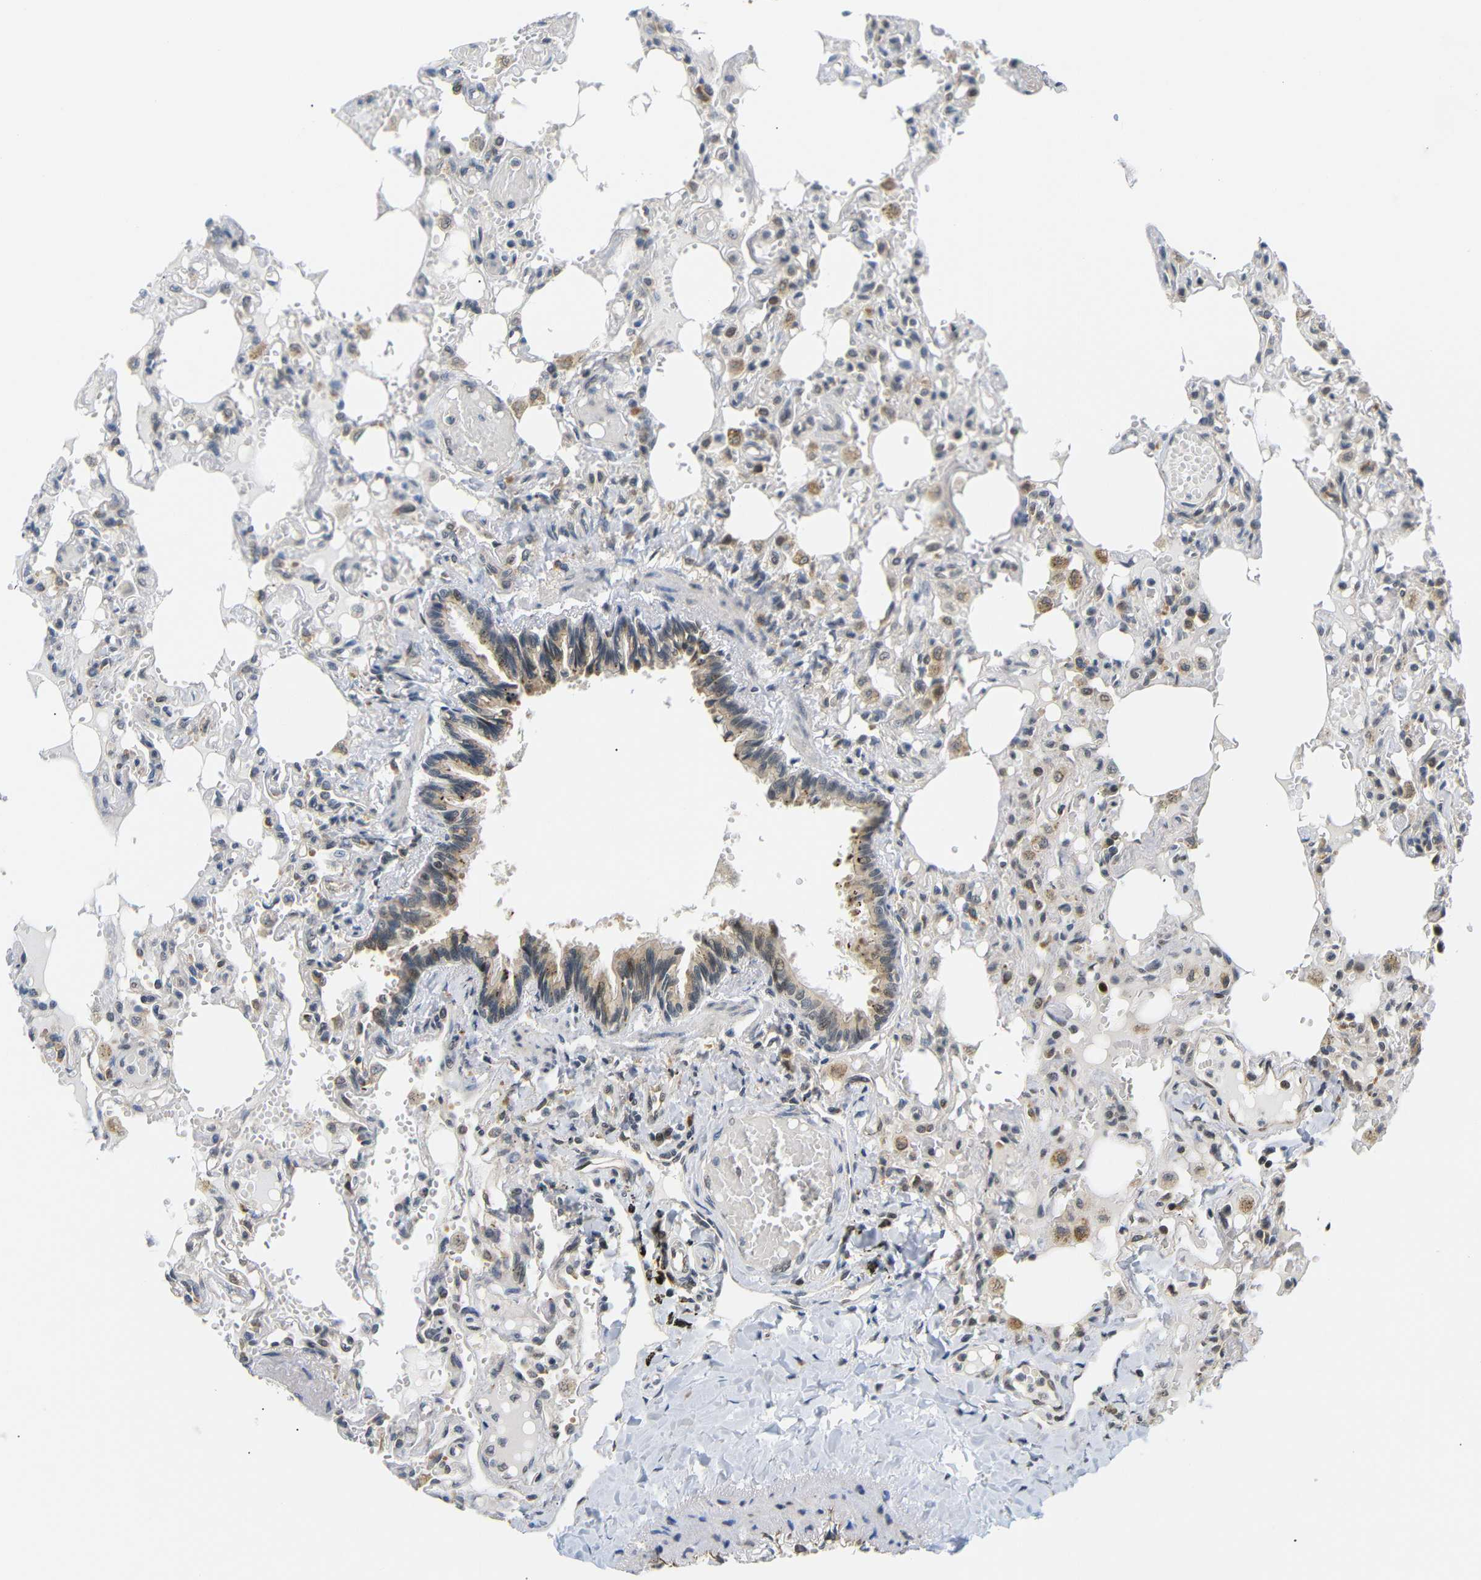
{"staining": {"intensity": "weak", "quantity": "25%-75%", "location": "cytoplasmic/membranous"}, "tissue": "lung", "cell_type": "Alveolar cells", "image_type": "normal", "snomed": [{"axis": "morphology", "description": "Normal tissue, NOS"}, {"axis": "topography", "description": "Lung"}], "caption": "Immunohistochemical staining of normal human lung shows 25%-75% levels of weak cytoplasmic/membranous protein expression in about 25%-75% of alveolar cells.", "gene": "GJA5", "patient": {"sex": "male", "age": 21}}